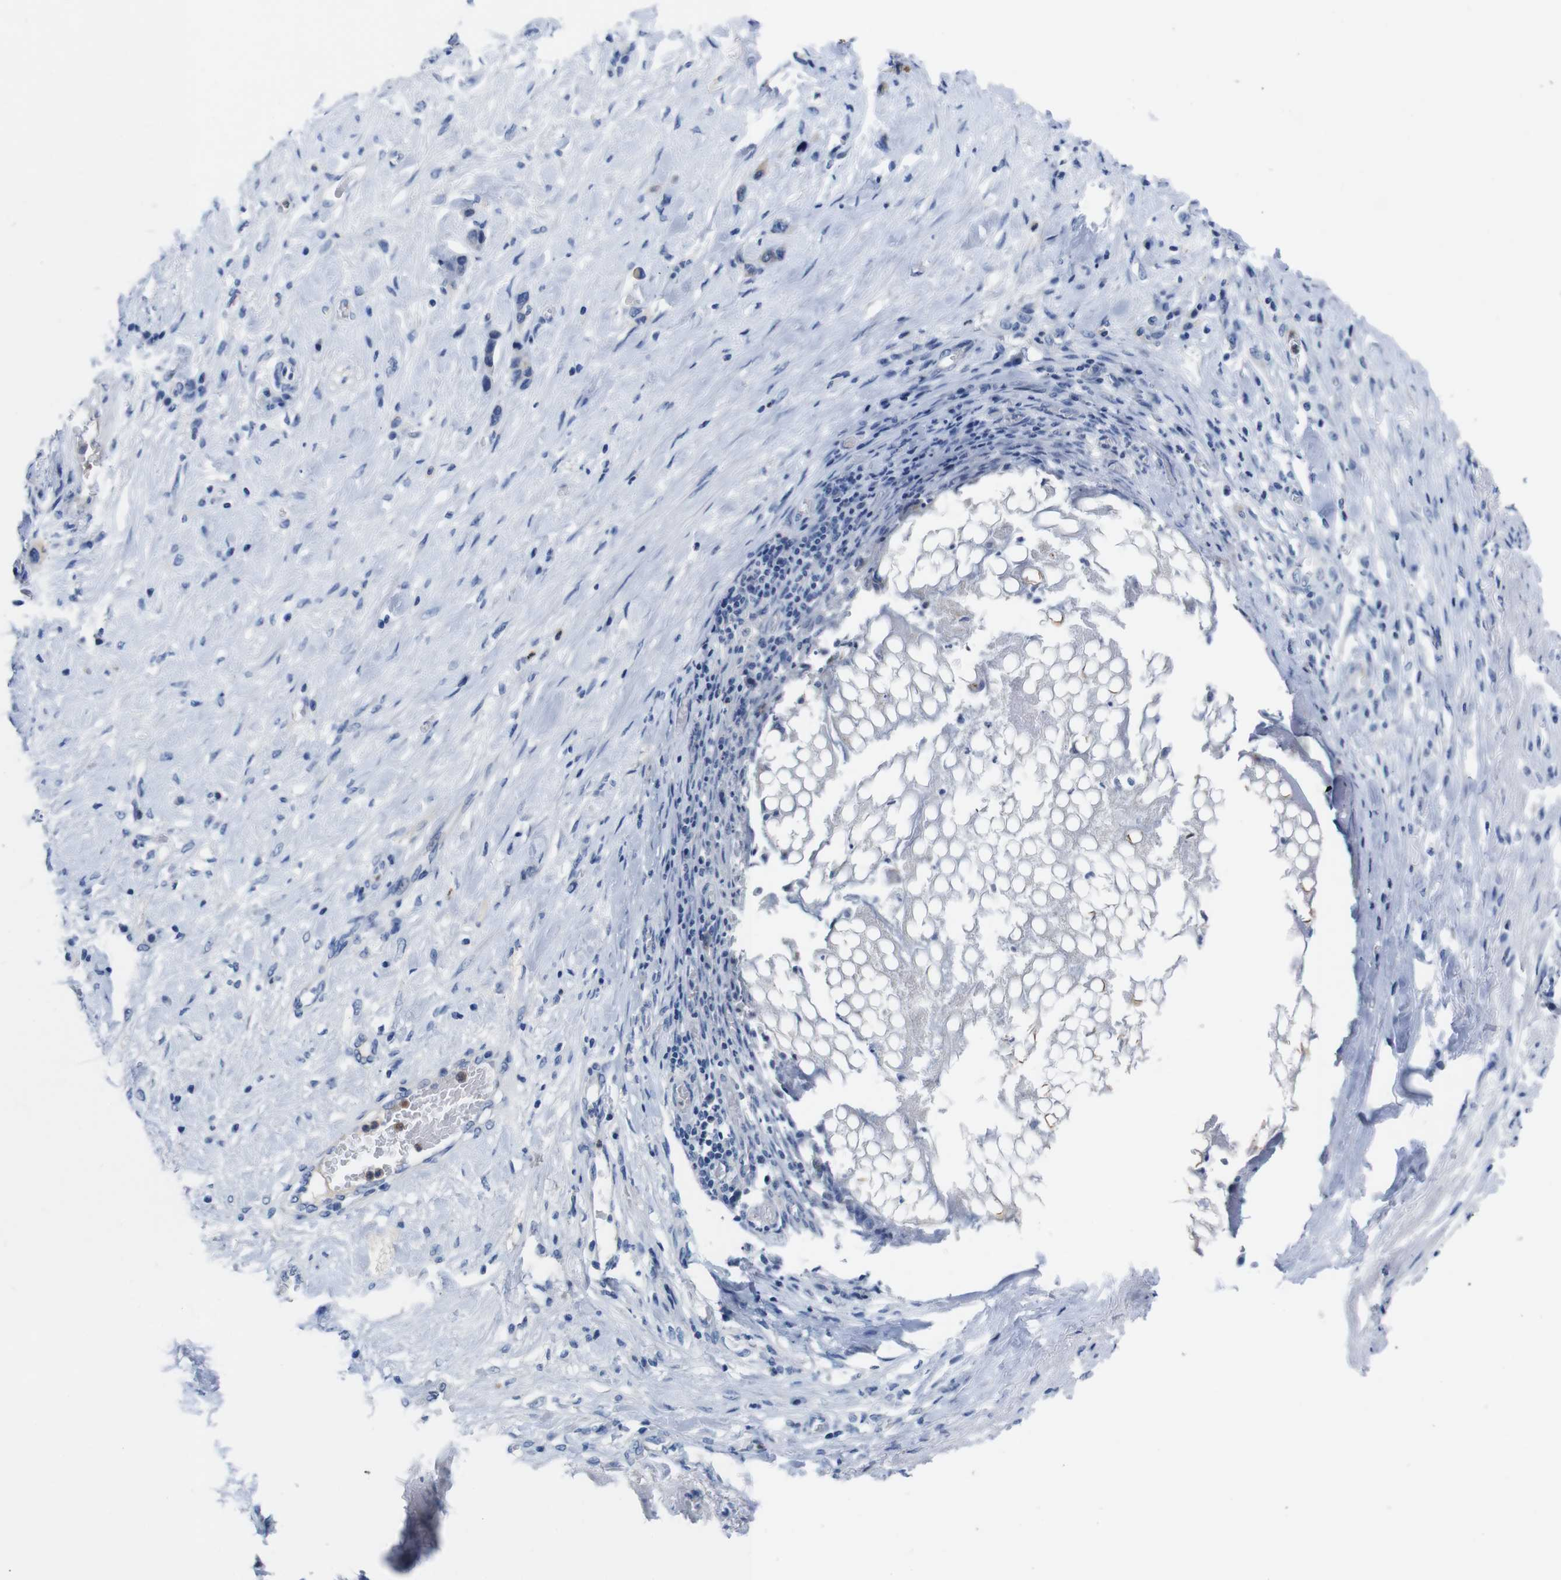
{"staining": {"intensity": "negative", "quantity": "none", "location": "none"}, "tissue": "stomach cancer", "cell_type": "Tumor cells", "image_type": "cancer", "snomed": [{"axis": "morphology", "description": "Adenocarcinoma, NOS"}, {"axis": "morphology", "description": "Adenocarcinoma, High grade"}, {"axis": "topography", "description": "Stomach, upper"}, {"axis": "topography", "description": "Stomach, lower"}], "caption": "This is an immunohistochemistry (IHC) histopathology image of stomach cancer. There is no expression in tumor cells.", "gene": "C1RL", "patient": {"sex": "female", "age": 65}}